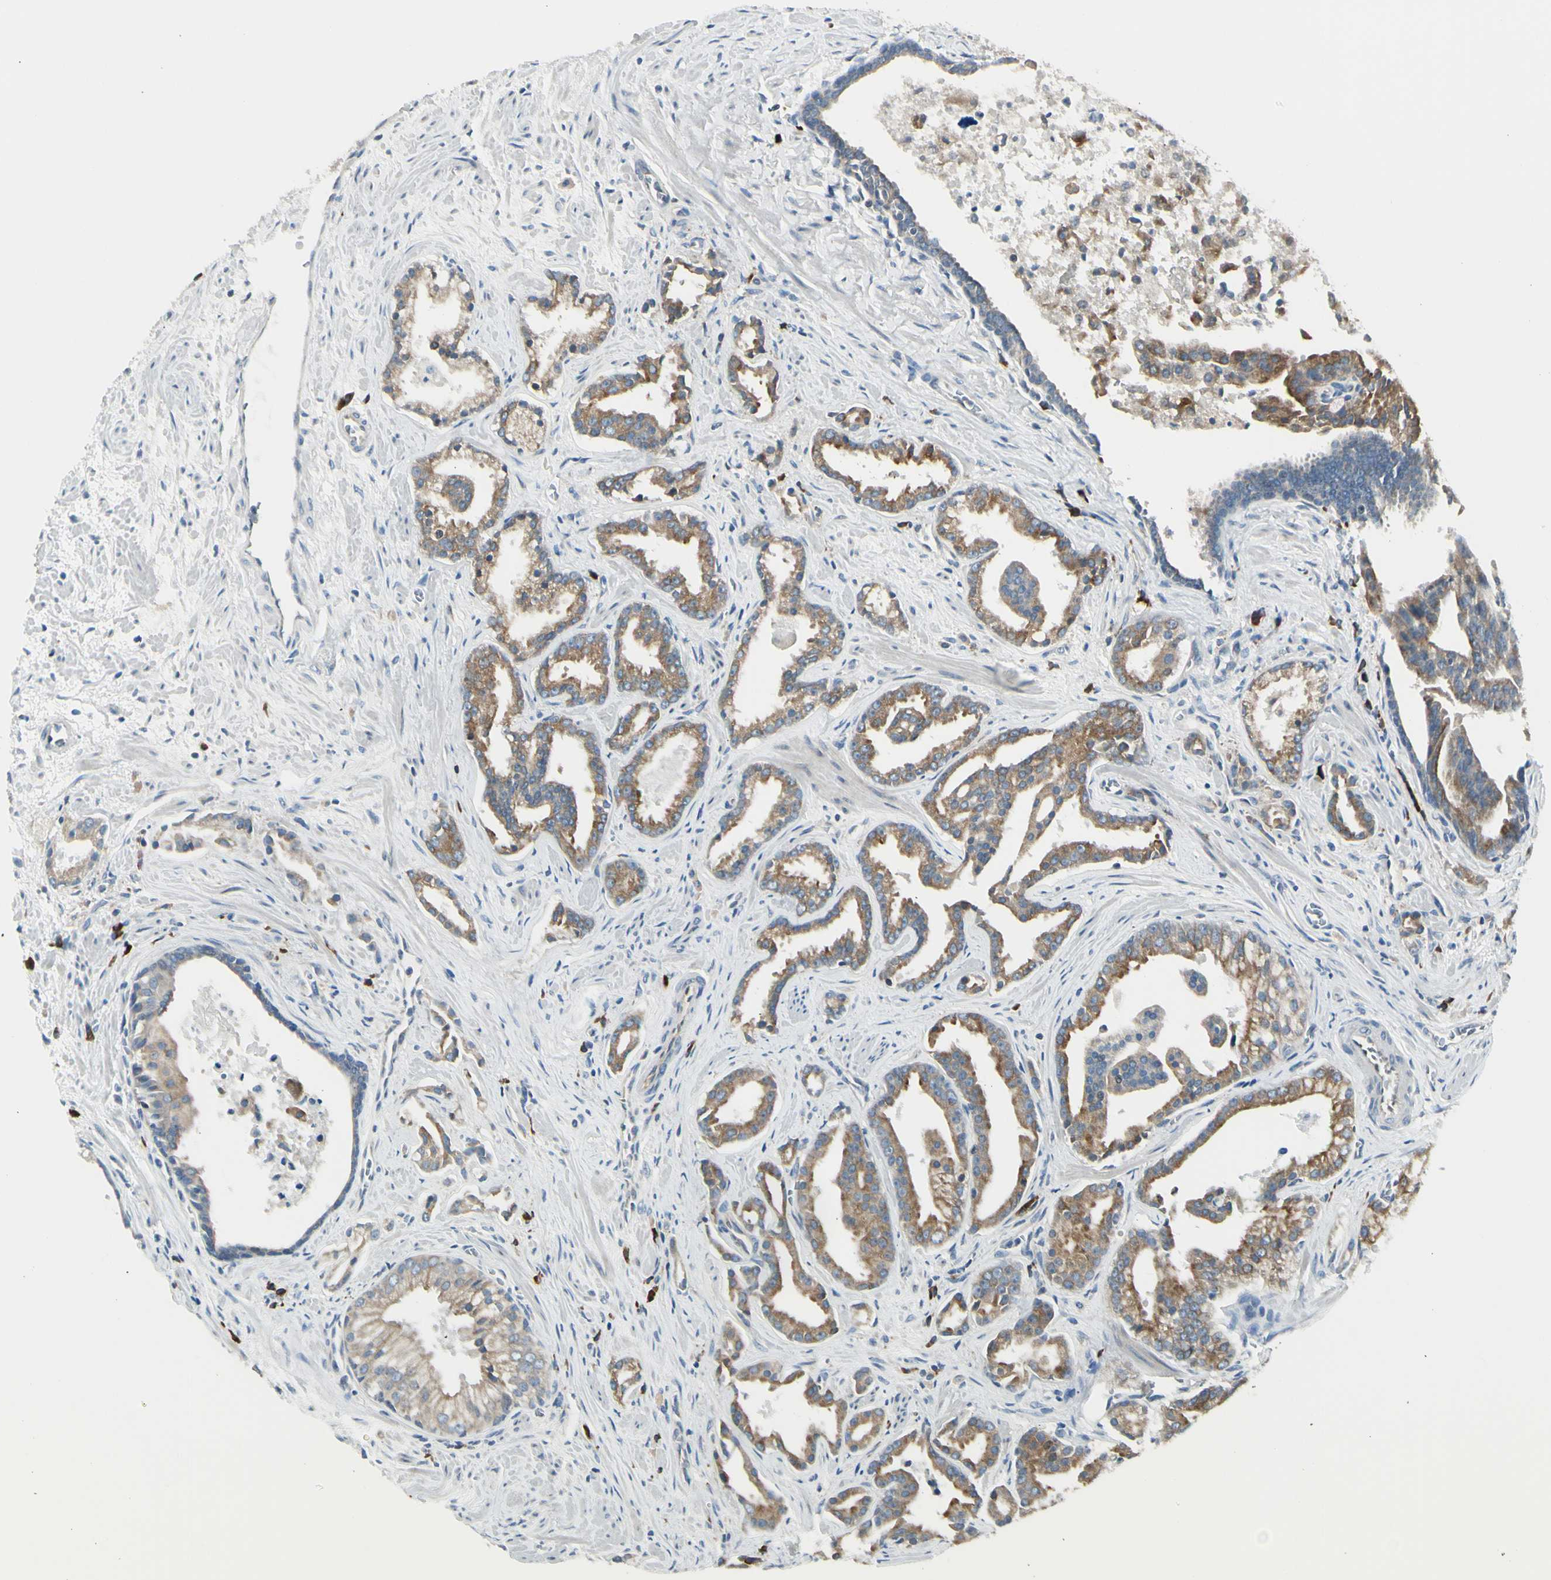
{"staining": {"intensity": "moderate", "quantity": ">75%", "location": "cytoplasmic/membranous"}, "tissue": "prostate cancer", "cell_type": "Tumor cells", "image_type": "cancer", "snomed": [{"axis": "morphology", "description": "Adenocarcinoma, High grade"}, {"axis": "topography", "description": "Prostate"}], "caption": "Tumor cells show moderate cytoplasmic/membranous staining in about >75% of cells in high-grade adenocarcinoma (prostate).", "gene": "SELENOS", "patient": {"sex": "male", "age": 67}}